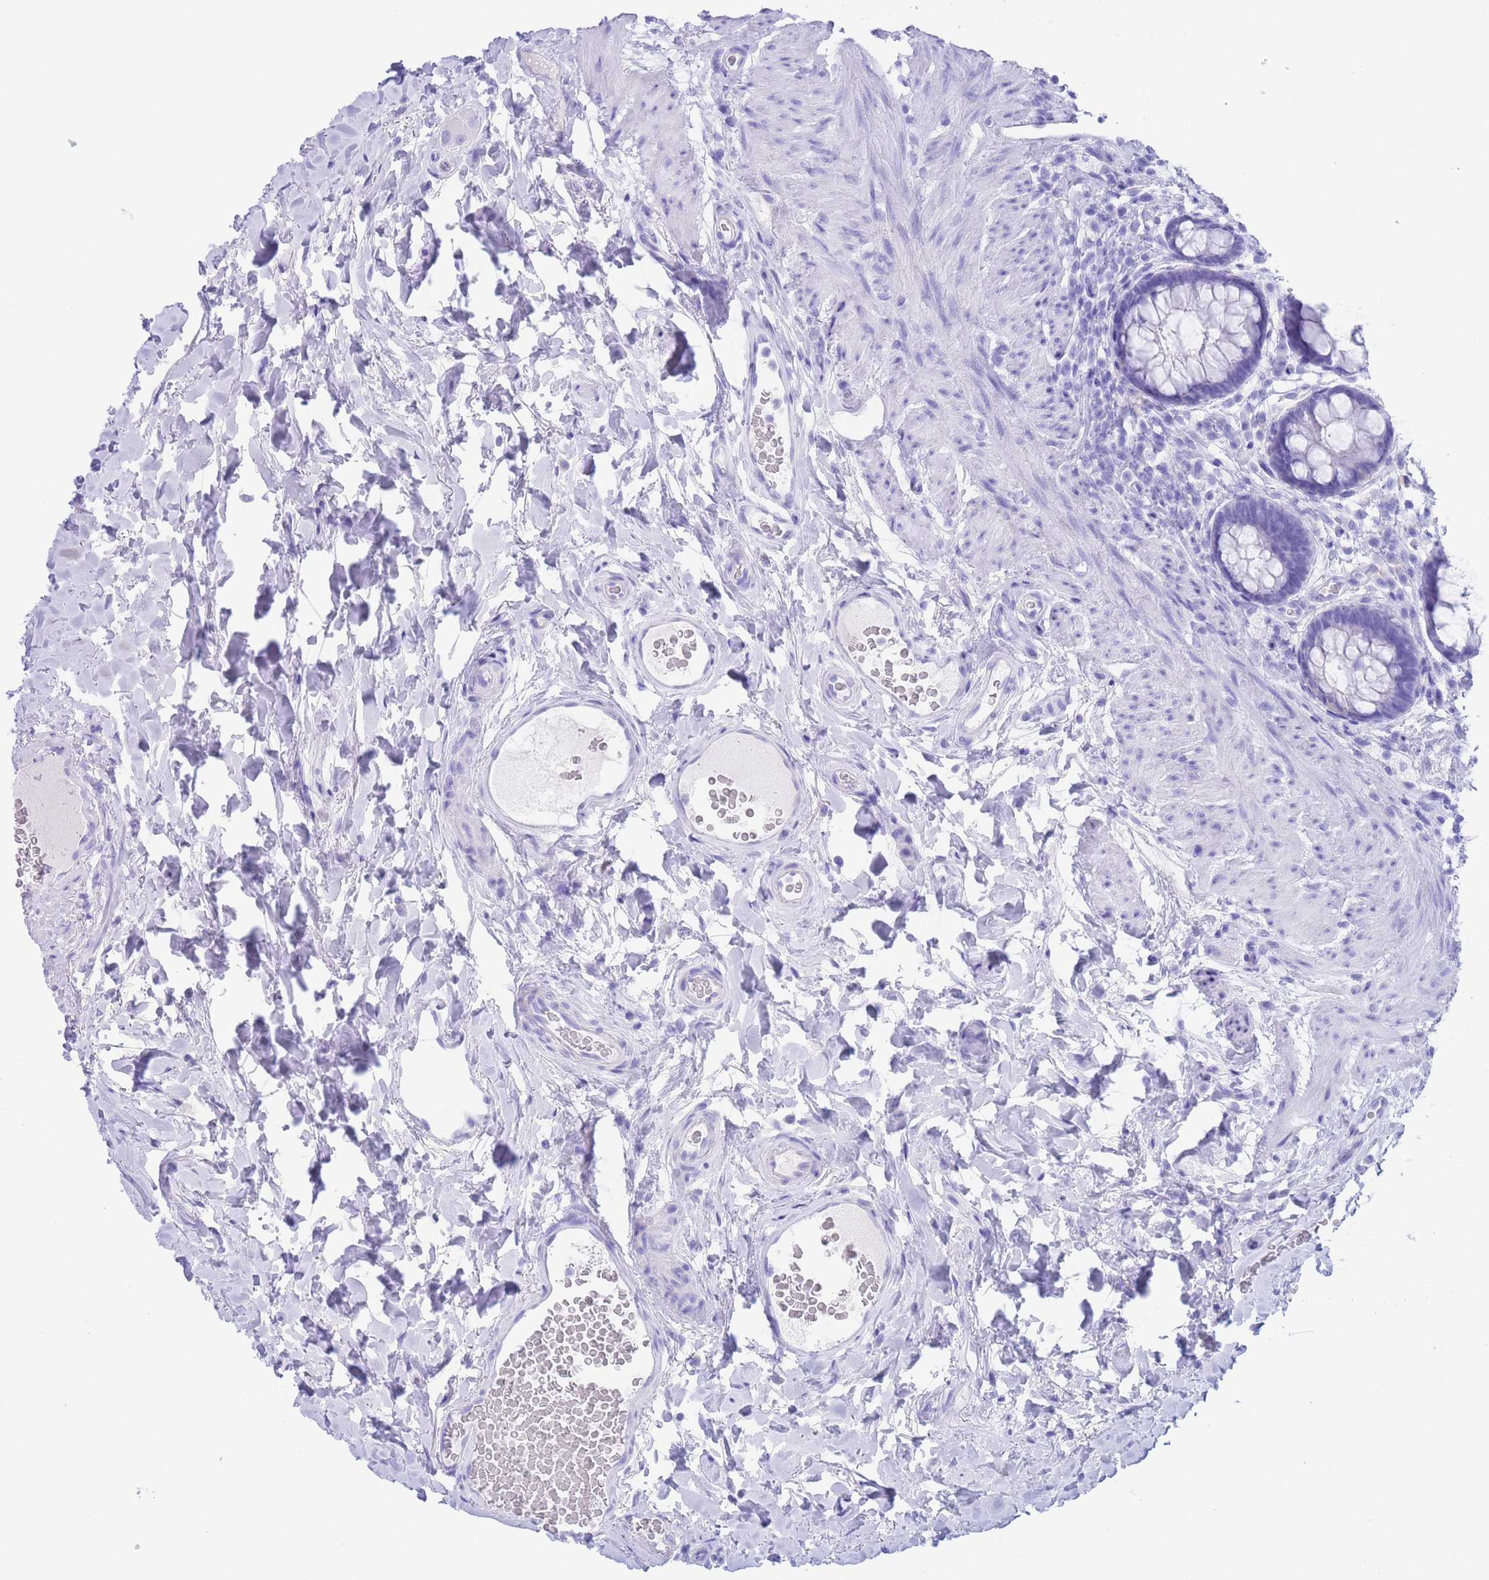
{"staining": {"intensity": "negative", "quantity": "none", "location": "none"}, "tissue": "rectum", "cell_type": "Glandular cells", "image_type": "normal", "snomed": [{"axis": "morphology", "description": "Normal tissue, NOS"}, {"axis": "topography", "description": "Rectum"}, {"axis": "topography", "description": "Peripheral nerve tissue"}], "caption": "The immunohistochemistry image has no significant expression in glandular cells of rectum. (DAB (3,3'-diaminobenzidine) IHC, high magnification).", "gene": "SLCO1B1", "patient": {"sex": "female", "age": 69}}